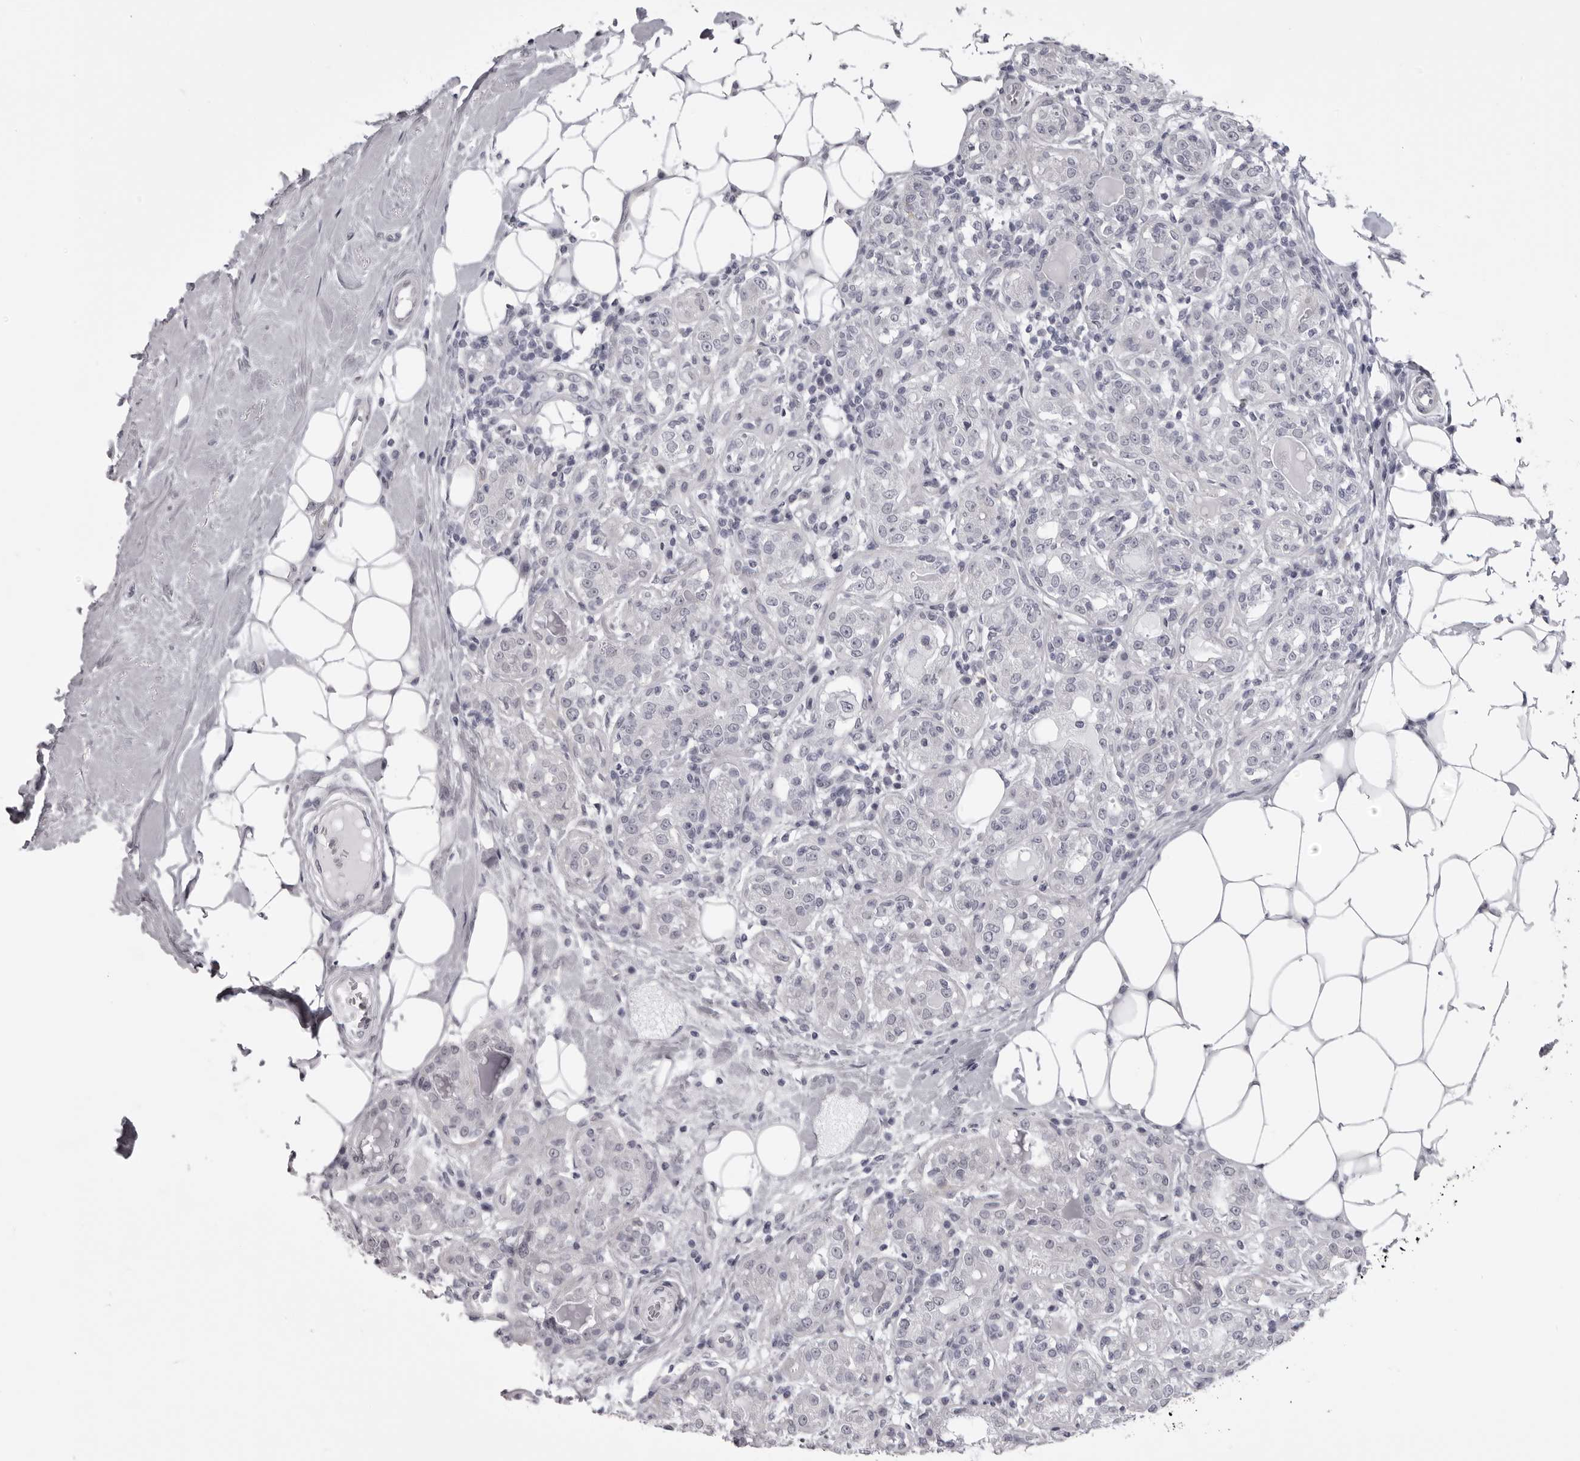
{"staining": {"intensity": "negative", "quantity": "none", "location": "none"}, "tissue": "breast cancer", "cell_type": "Tumor cells", "image_type": "cancer", "snomed": [{"axis": "morphology", "description": "Duct carcinoma"}, {"axis": "topography", "description": "Breast"}], "caption": "High power microscopy photomicrograph of an IHC image of infiltrating ductal carcinoma (breast), revealing no significant staining in tumor cells. Brightfield microscopy of immunohistochemistry (IHC) stained with DAB (3,3'-diaminobenzidine) (brown) and hematoxylin (blue), captured at high magnification.", "gene": "EPHA10", "patient": {"sex": "female", "age": 27}}